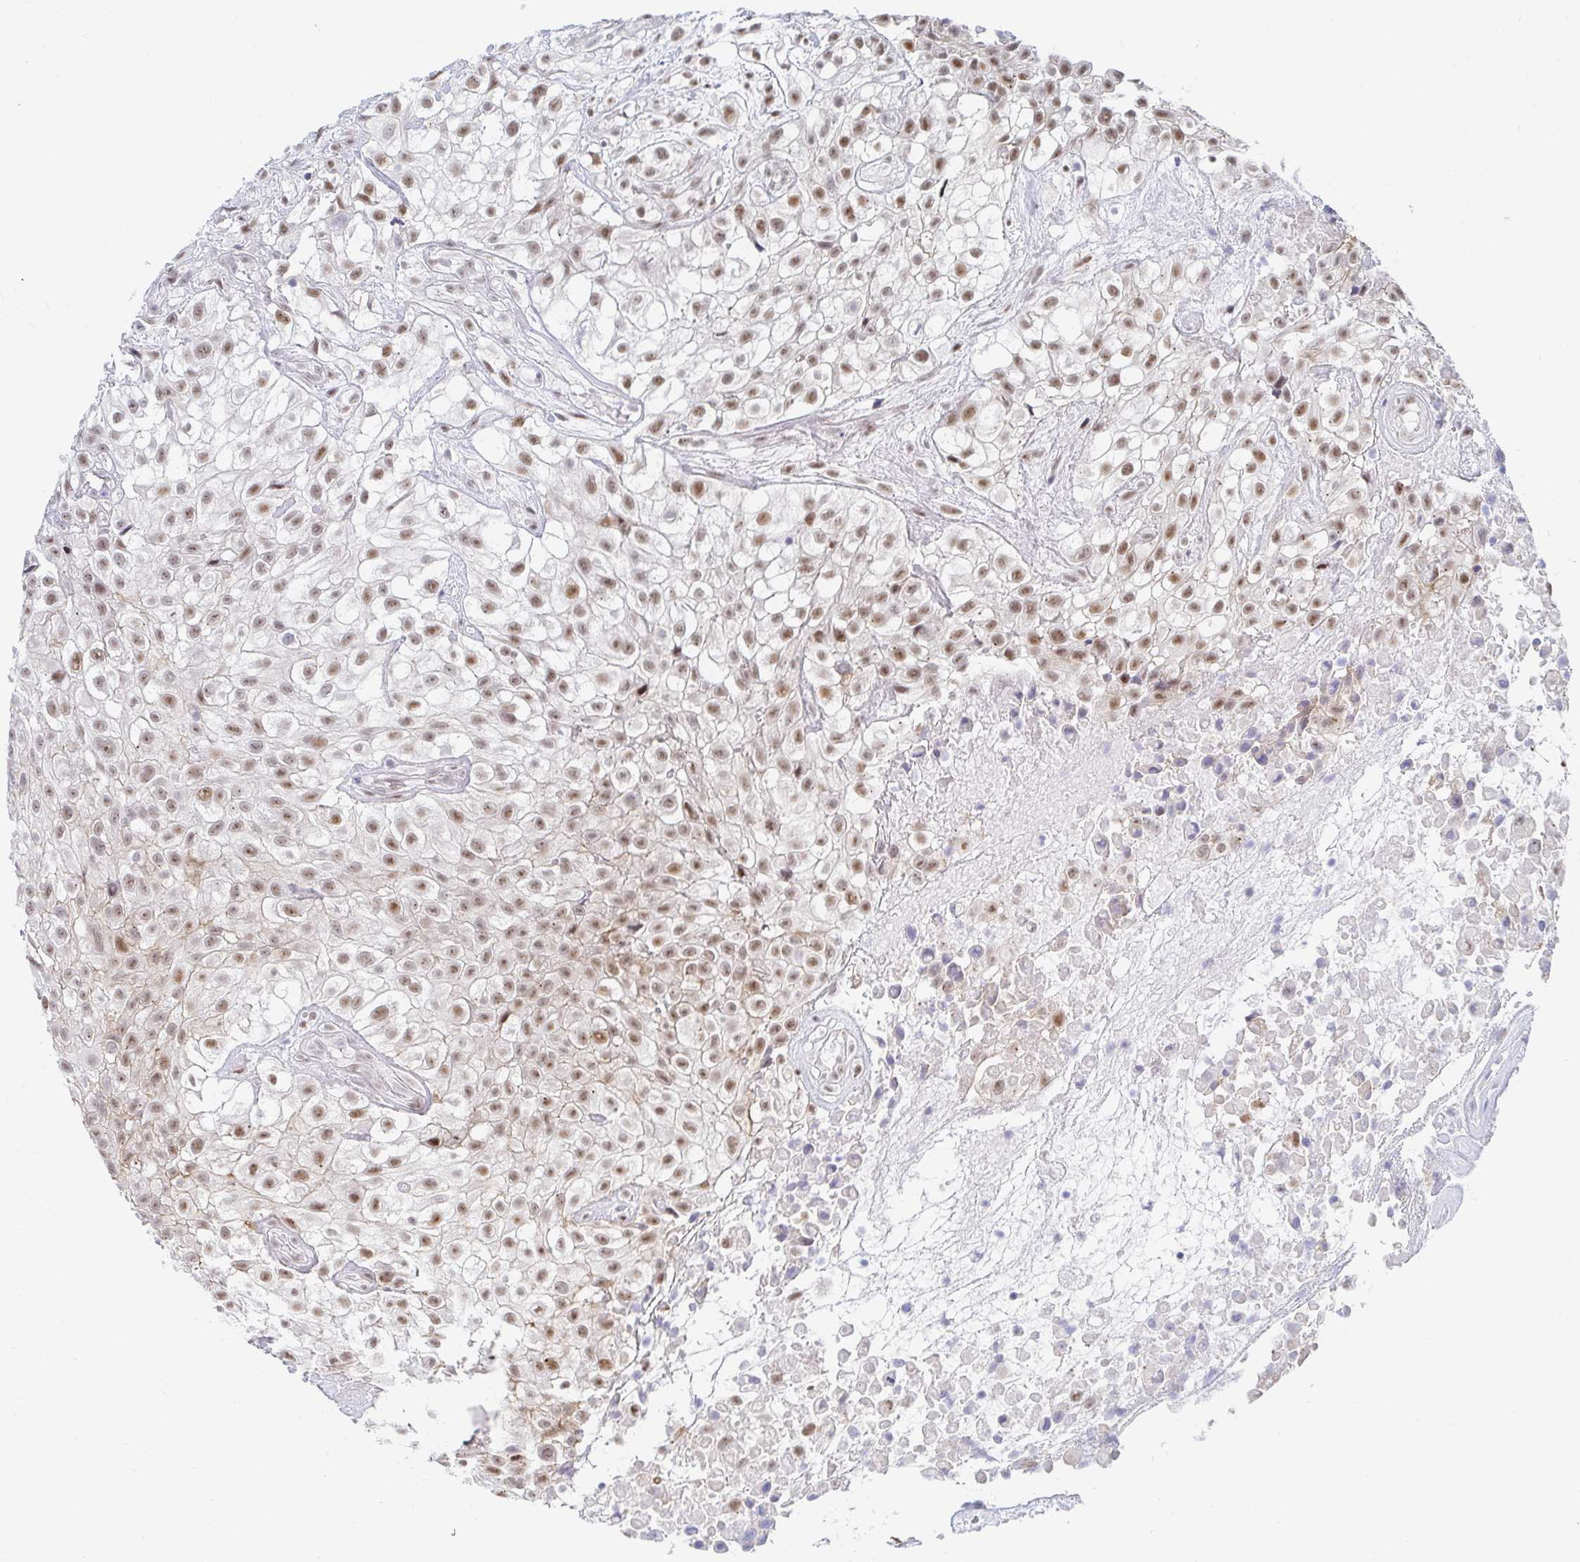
{"staining": {"intensity": "moderate", "quantity": ">75%", "location": "nuclear"}, "tissue": "urothelial cancer", "cell_type": "Tumor cells", "image_type": "cancer", "snomed": [{"axis": "morphology", "description": "Urothelial carcinoma, High grade"}, {"axis": "topography", "description": "Urinary bladder"}], "caption": "Urothelial carcinoma (high-grade) stained with DAB (3,3'-diaminobenzidine) immunohistochemistry (IHC) exhibits medium levels of moderate nuclear positivity in approximately >75% of tumor cells.", "gene": "COL28A1", "patient": {"sex": "male", "age": 56}}